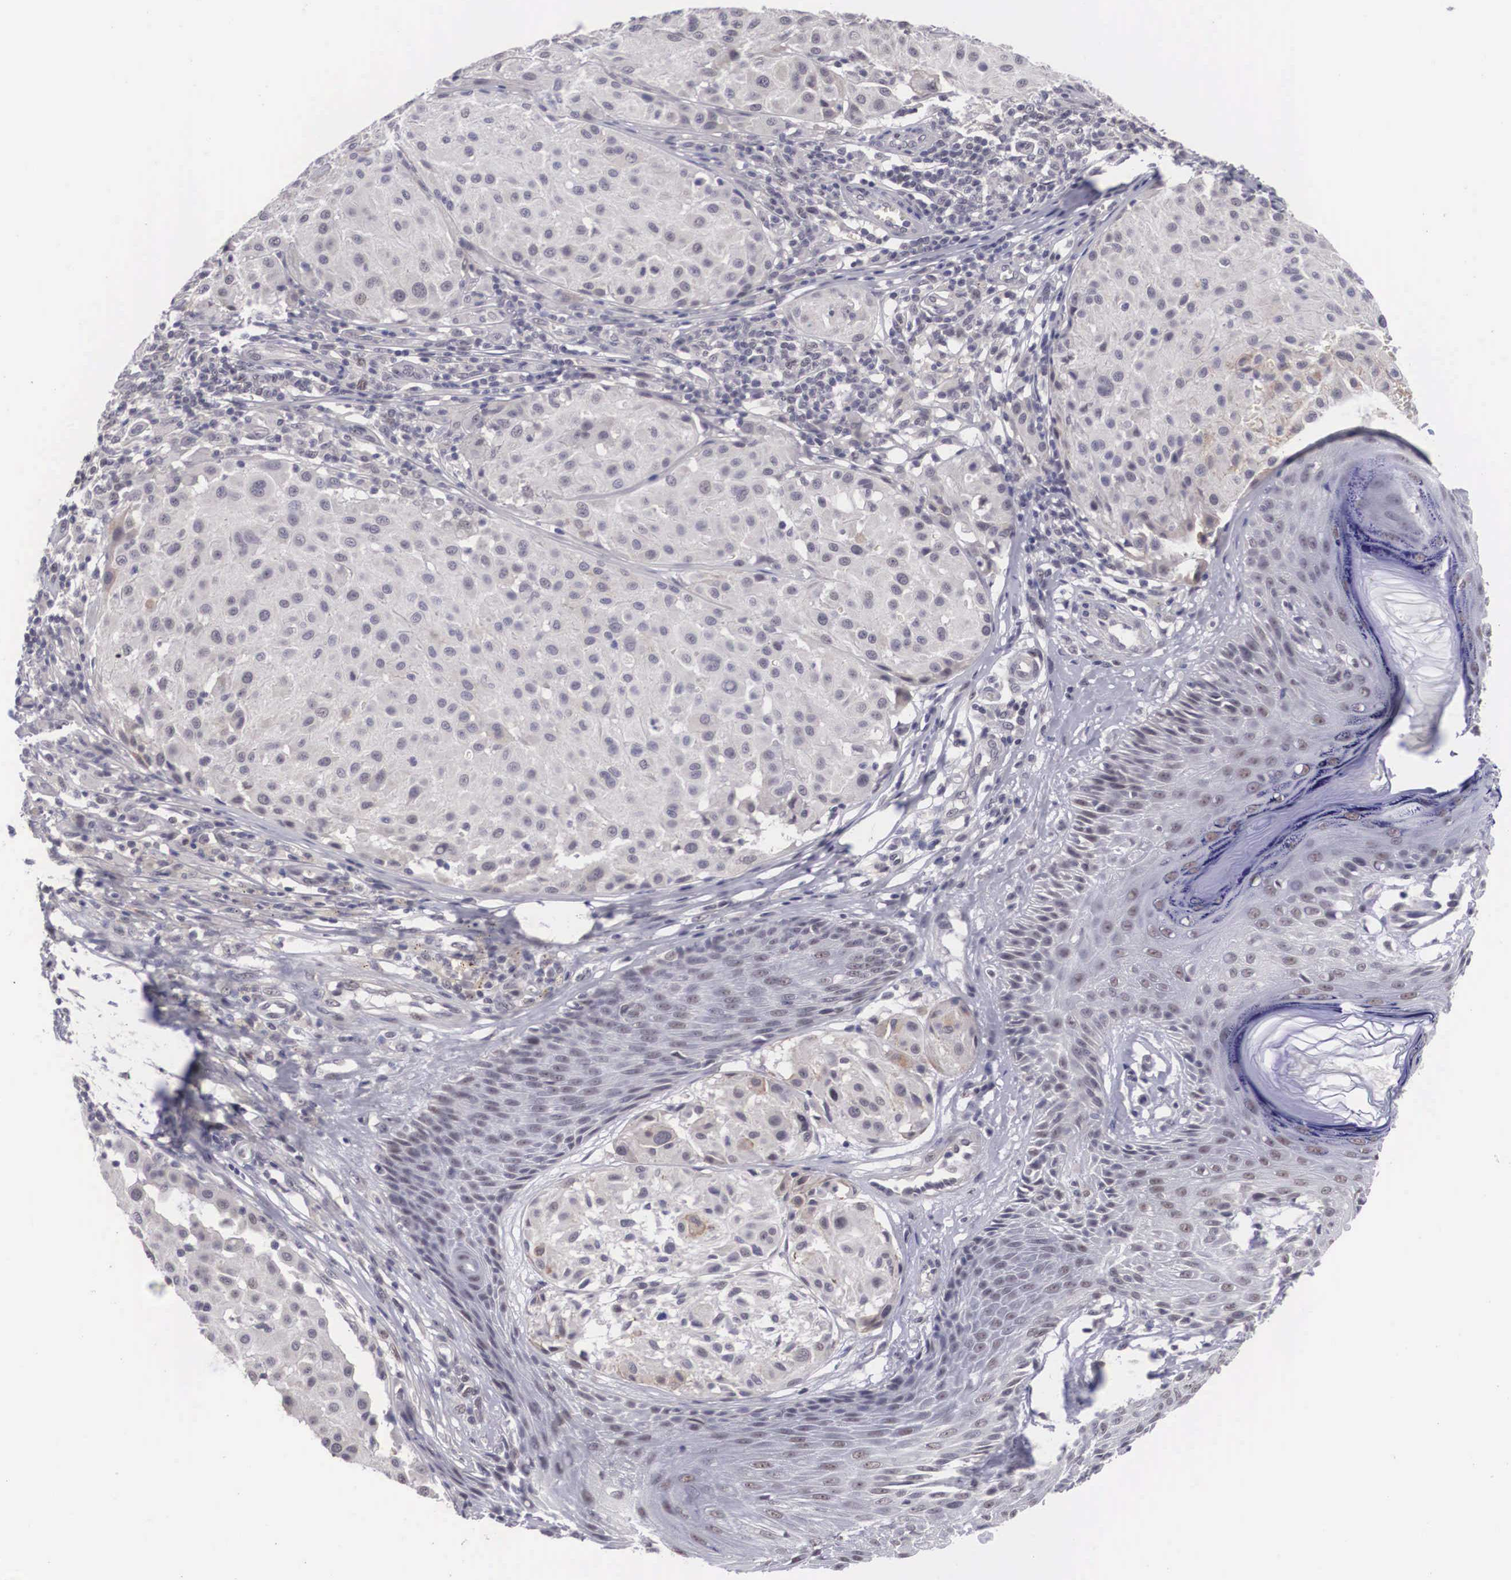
{"staining": {"intensity": "negative", "quantity": "none", "location": "none"}, "tissue": "melanoma", "cell_type": "Tumor cells", "image_type": "cancer", "snomed": [{"axis": "morphology", "description": "Malignant melanoma, NOS"}, {"axis": "topography", "description": "Skin"}], "caption": "IHC histopathology image of neoplastic tissue: human melanoma stained with DAB reveals no significant protein expression in tumor cells.", "gene": "ZNF275", "patient": {"sex": "male", "age": 36}}